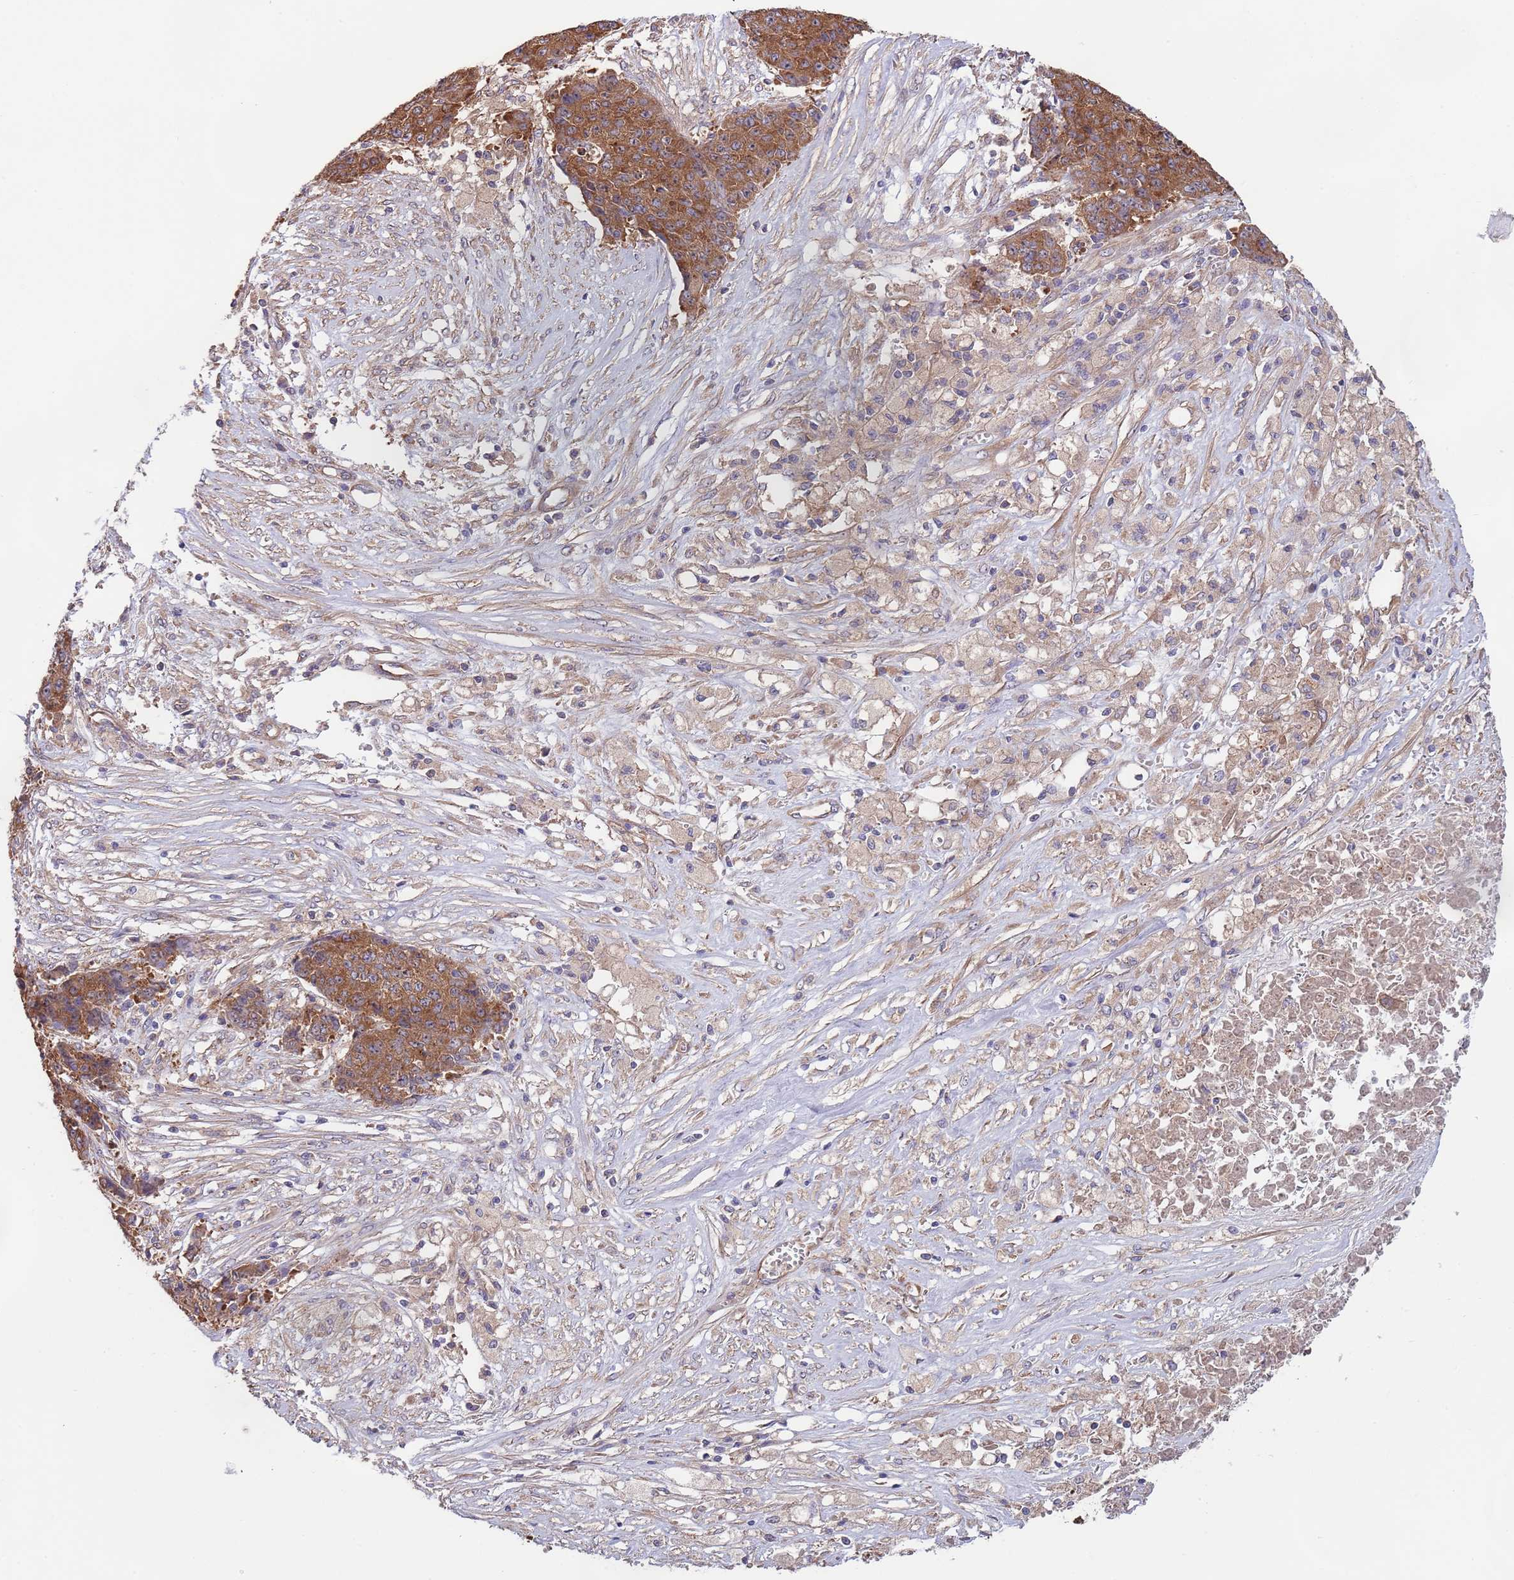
{"staining": {"intensity": "moderate", "quantity": ">75%", "location": "cytoplasmic/membranous"}, "tissue": "ovarian cancer", "cell_type": "Tumor cells", "image_type": "cancer", "snomed": [{"axis": "morphology", "description": "Carcinoma, endometroid"}, {"axis": "topography", "description": "Ovary"}], "caption": "This image displays immunohistochemistry (IHC) staining of ovarian cancer, with medium moderate cytoplasmic/membranous positivity in approximately >75% of tumor cells.", "gene": "EIF3F", "patient": {"sex": "female", "age": 42}}